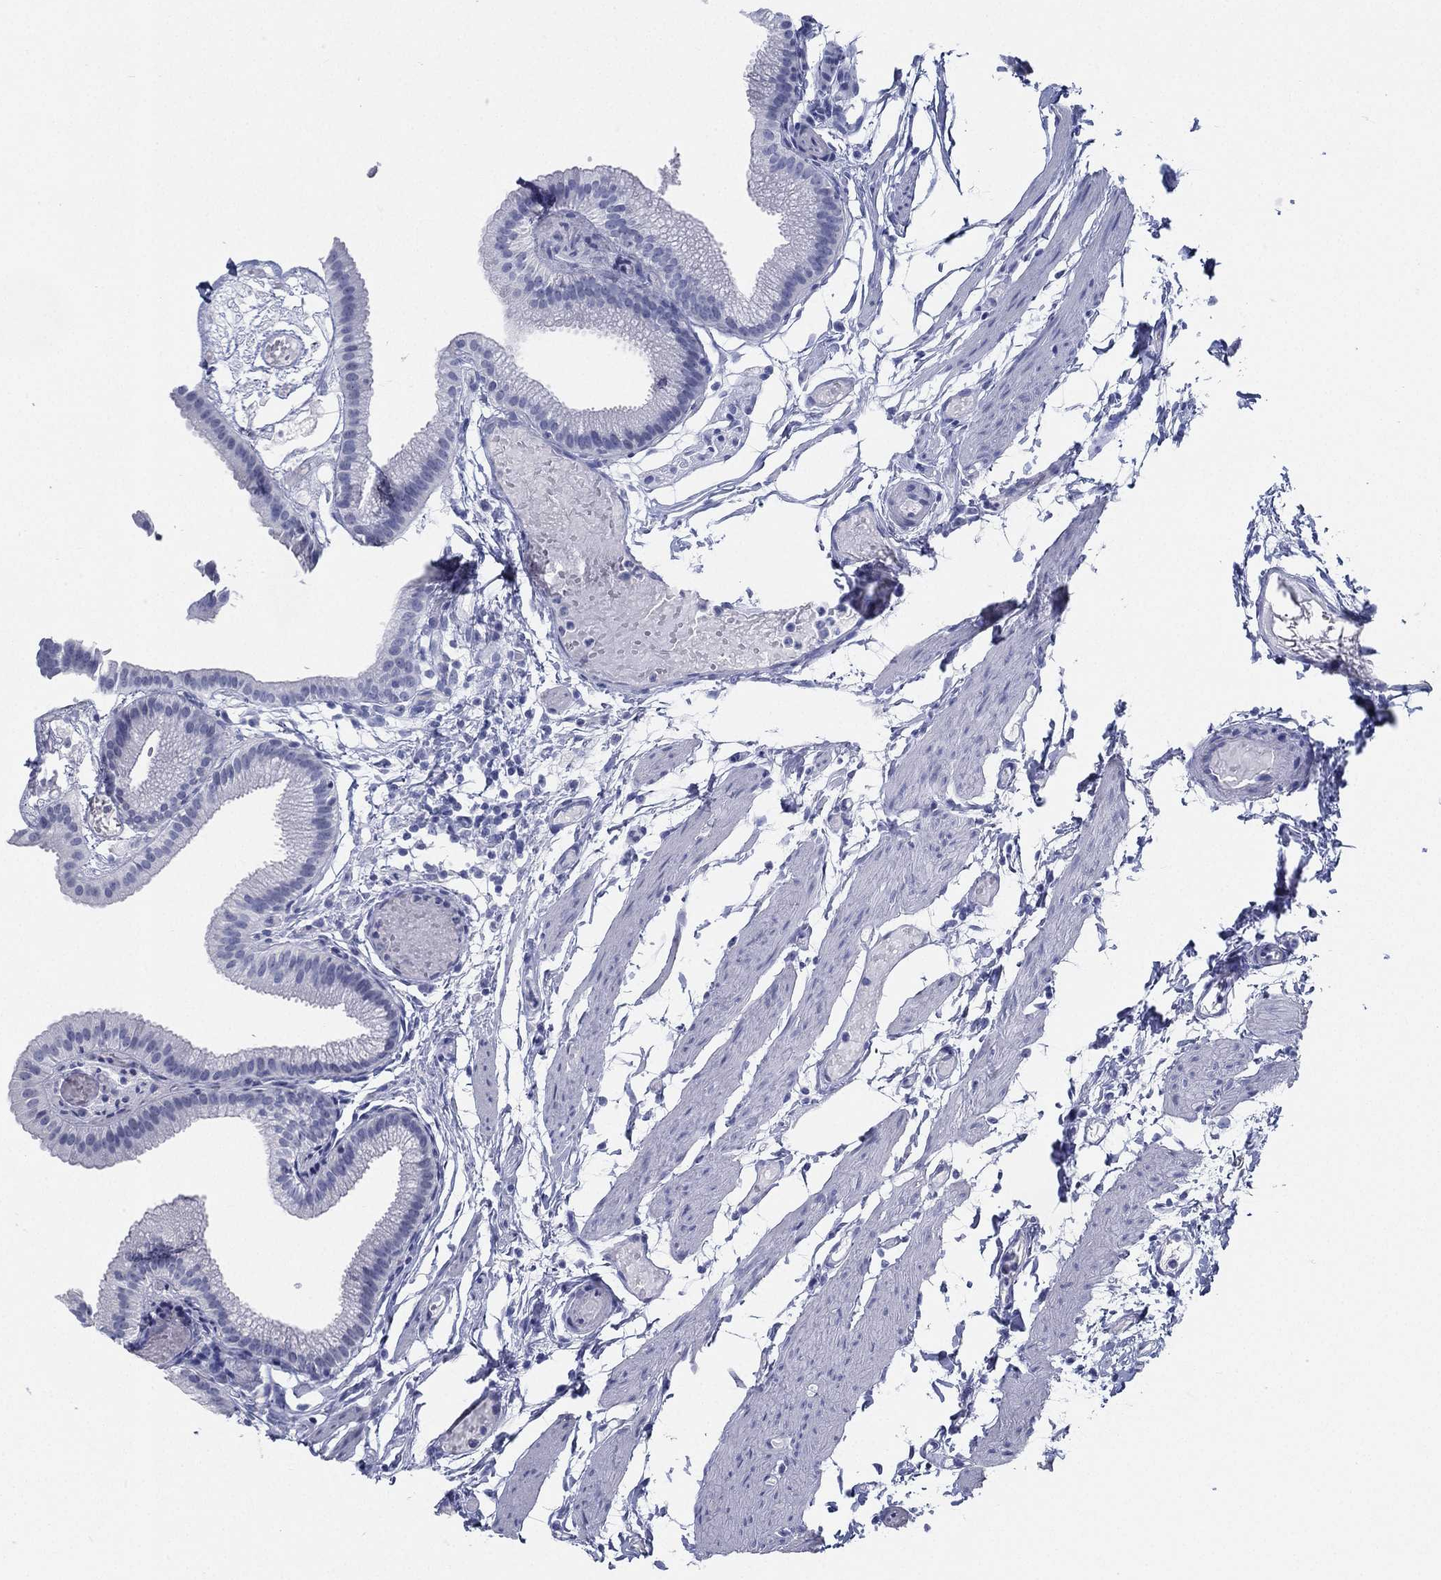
{"staining": {"intensity": "negative", "quantity": "none", "location": "none"}, "tissue": "gallbladder", "cell_type": "Glandular cells", "image_type": "normal", "snomed": [{"axis": "morphology", "description": "Normal tissue, NOS"}, {"axis": "topography", "description": "Gallbladder"}], "caption": "A histopathology image of human gallbladder is negative for staining in glandular cells. (Immunohistochemistry, brightfield microscopy, high magnification).", "gene": "ATP1B2", "patient": {"sex": "female", "age": 45}}